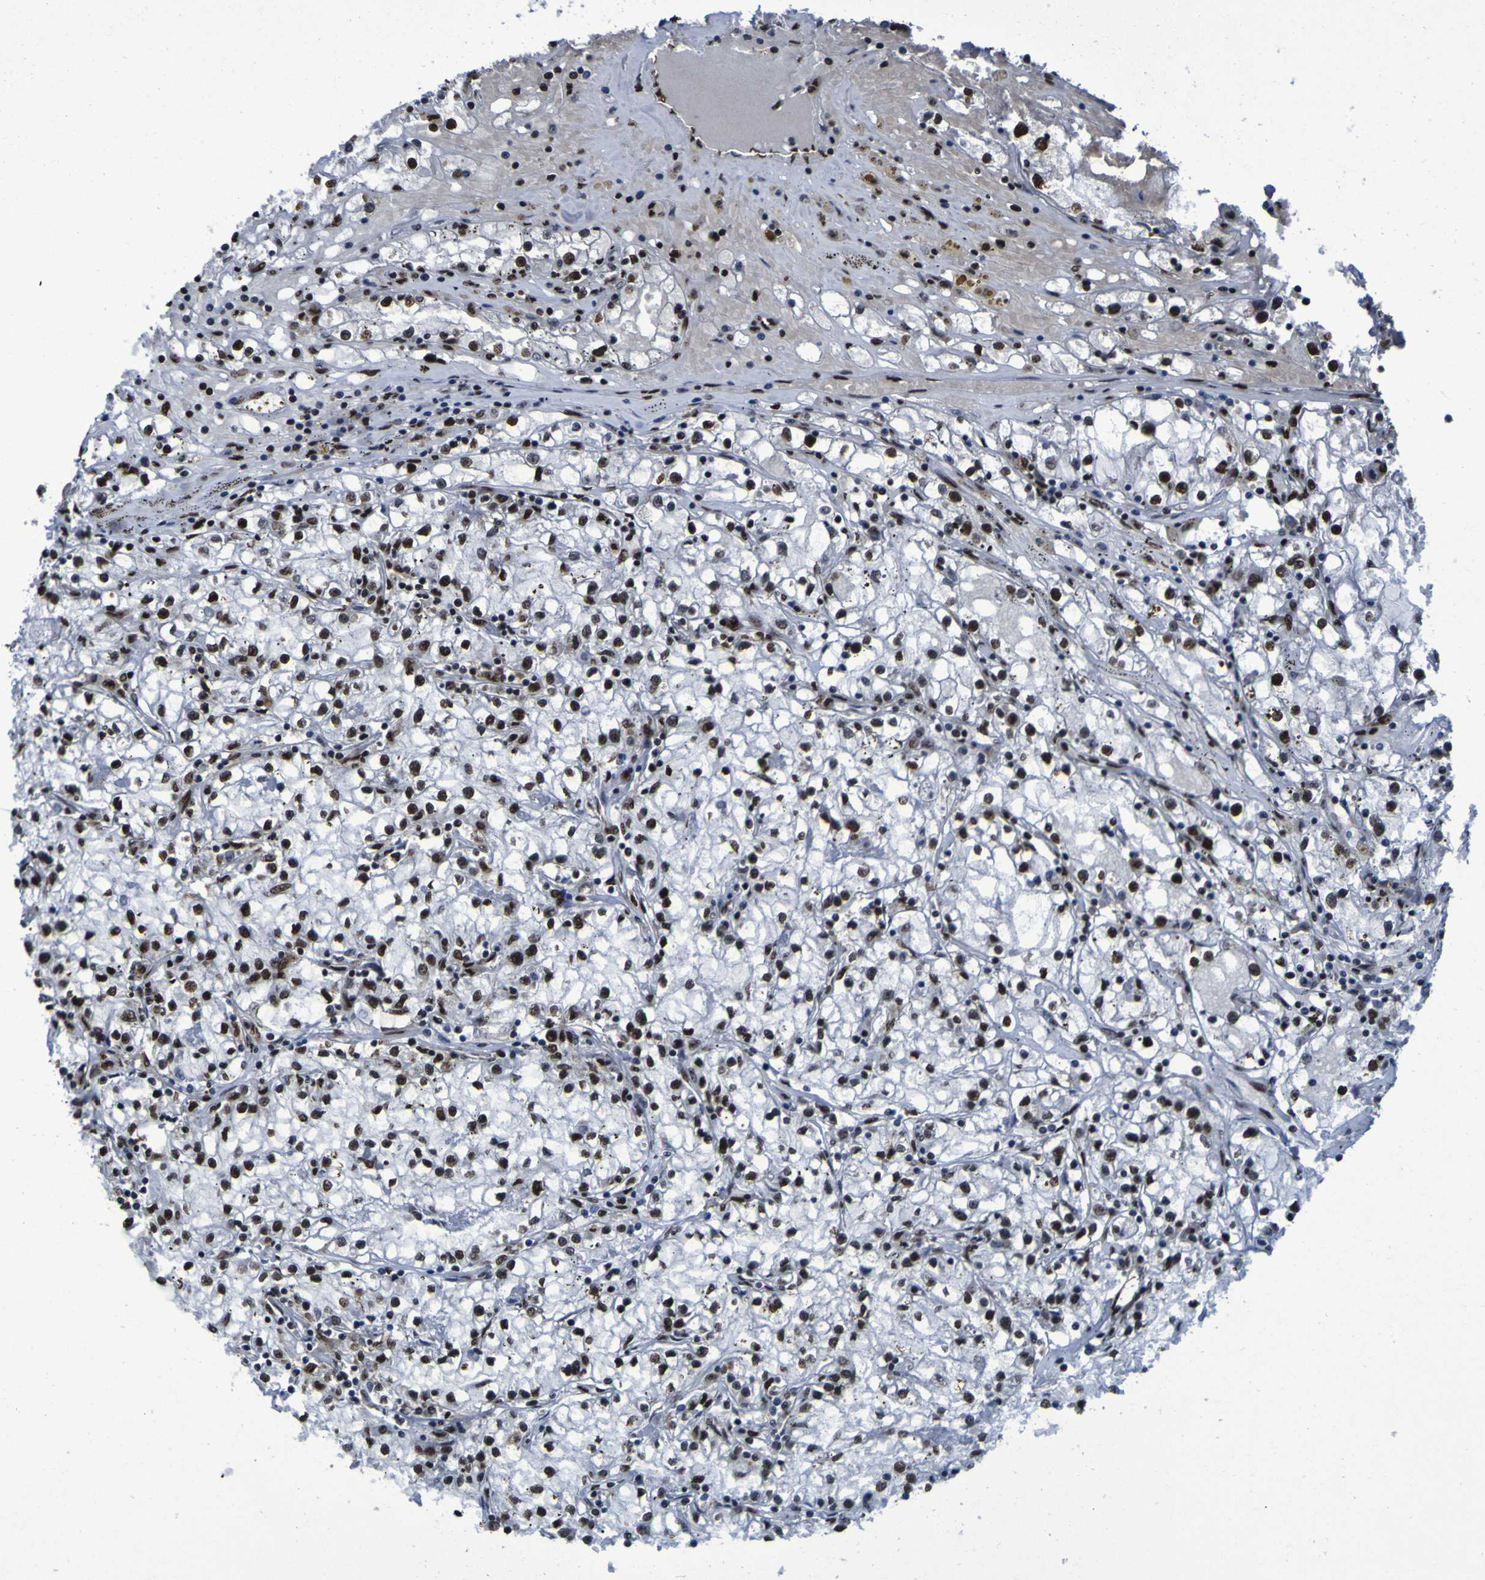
{"staining": {"intensity": "strong", "quantity": ">75%", "location": "nuclear"}, "tissue": "renal cancer", "cell_type": "Tumor cells", "image_type": "cancer", "snomed": [{"axis": "morphology", "description": "Adenocarcinoma, NOS"}, {"axis": "topography", "description": "Kidney"}], "caption": "Immunohistochemistry (IHC) histopathology image of adenocarcinoma (renal) stained for a protein (brown), which reveals high levels of strong nuclear positivity in approximately >75% of tumor cells.", "gene": "HNRNPR", "patient": {"sex": "male", "age": 56}}